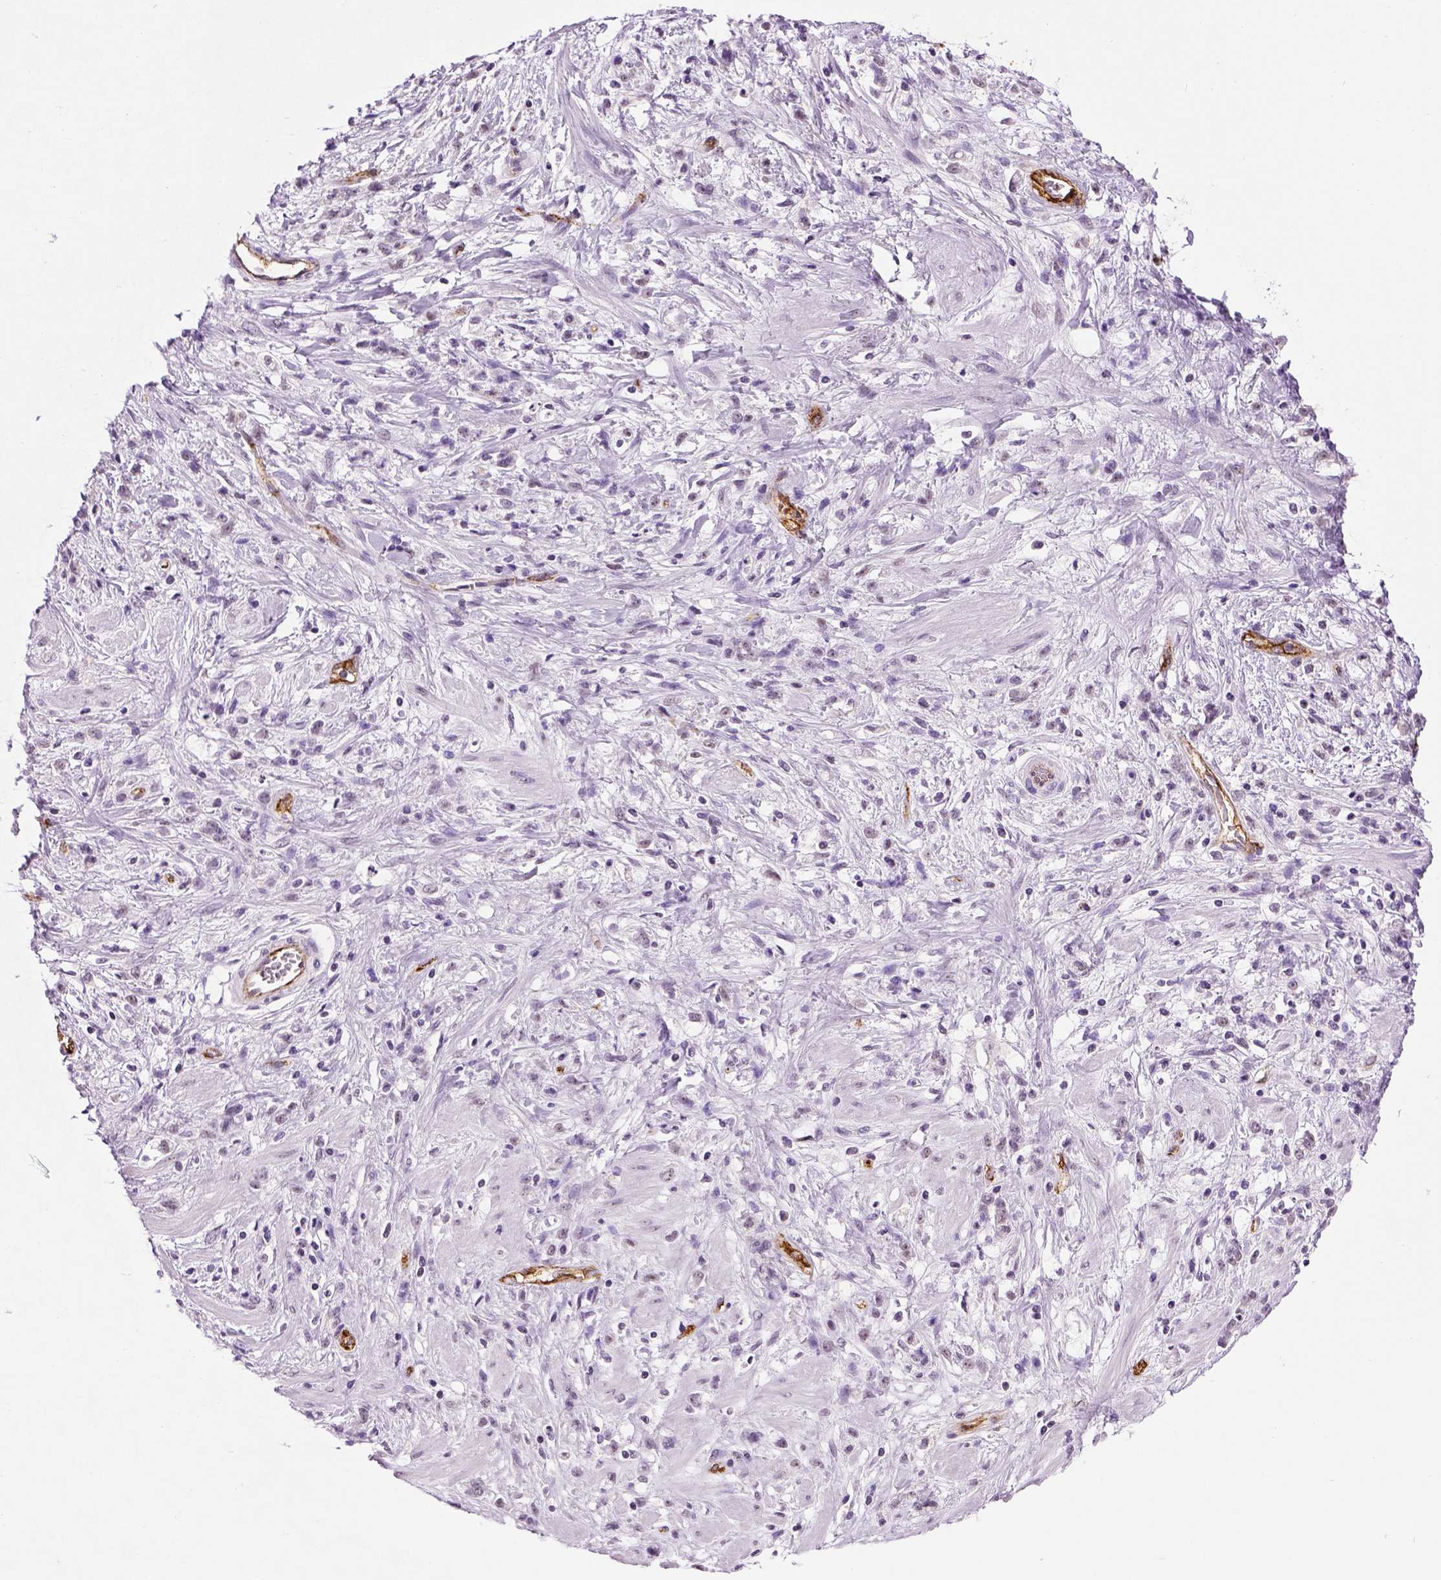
{"staining": {"intensity": "negative", "quantity": "none", "location": "none"}, "tissue": "stomach cancer", "cell_type": "Tumor cells", "image_type": "cancer", "snomed": [{"axis": "morphology", "description": "Adenocarcinoma, NOS"}, {"axis": "topography", "description": "Stomach"}], "caption": "This histopathology image is of stomach cancer stained with IHC to label a protein in brown with the nuclei are counter-stained blue. There is no positivity in tumor cells.", "gene": "VWF", "patient": {"sex": "female", "age": 60}}